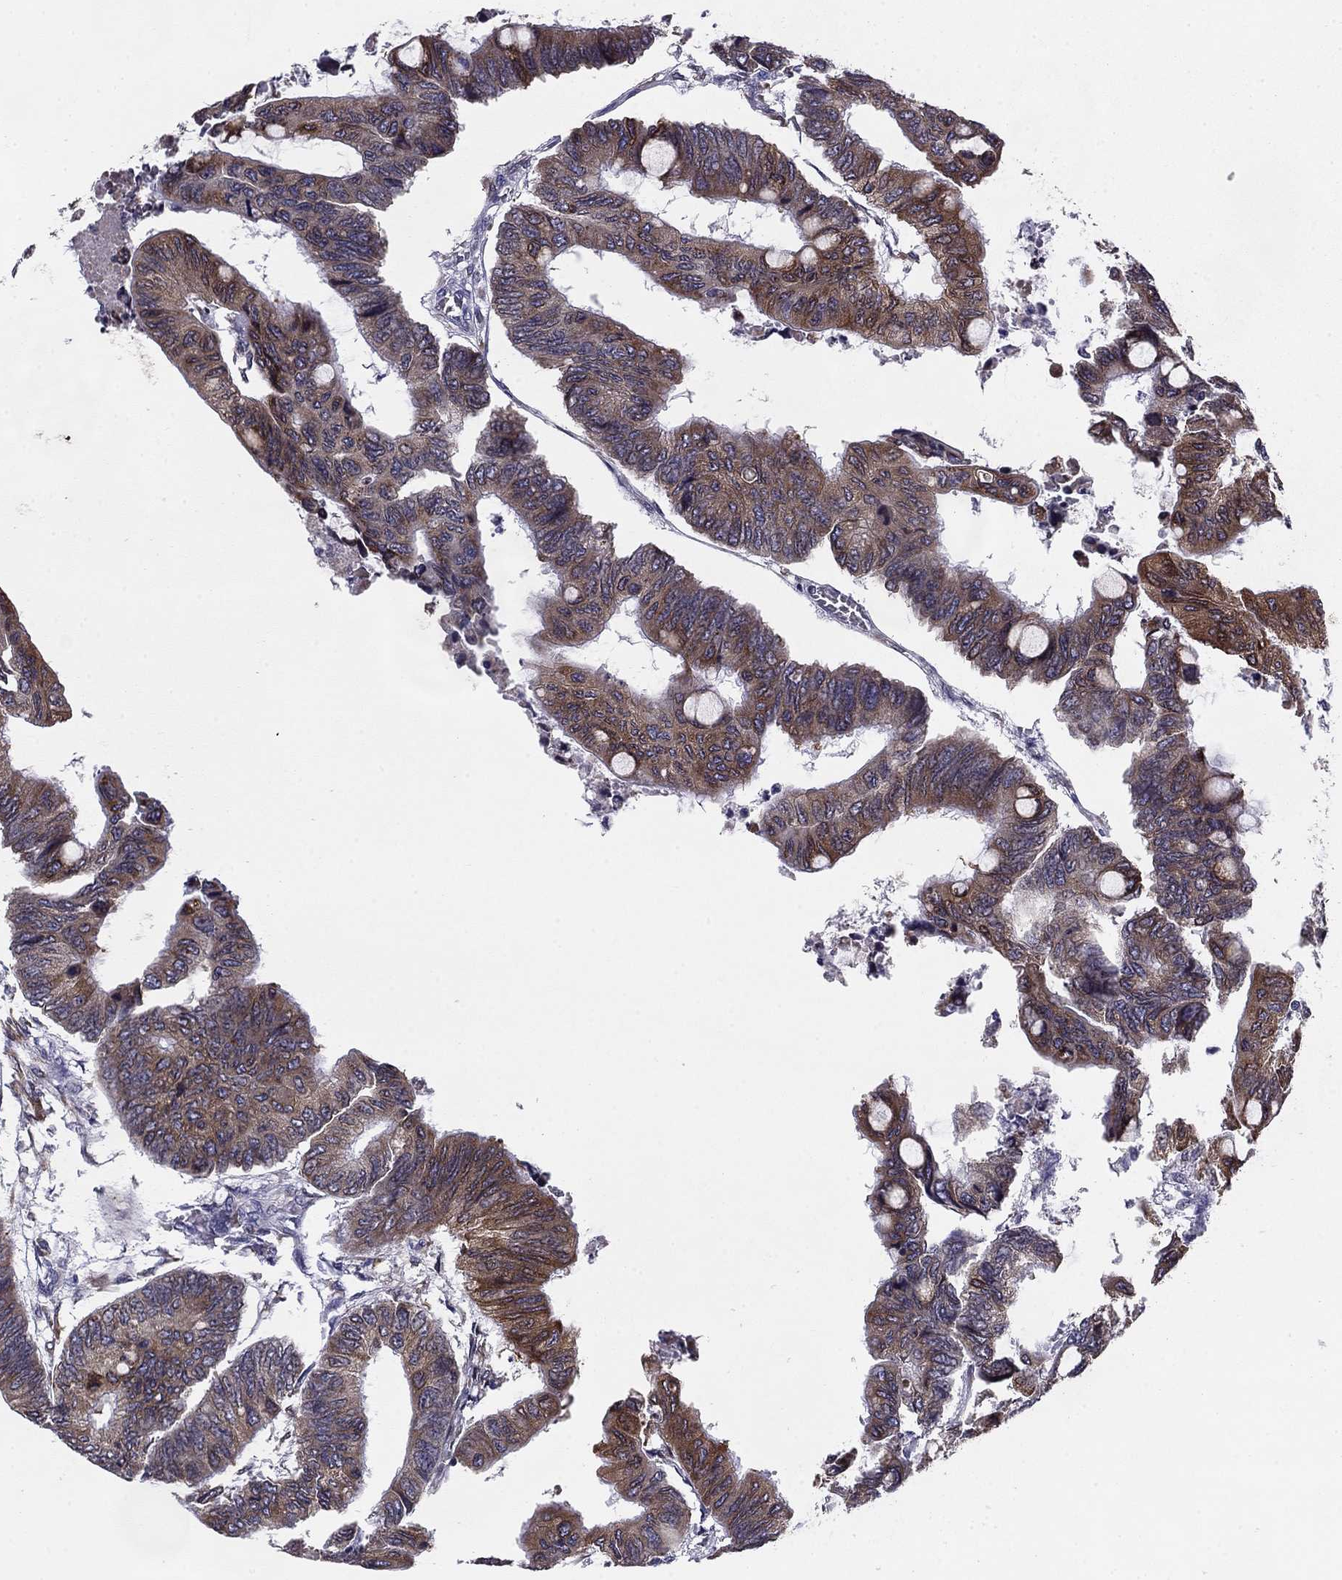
{"staining": {"intensity": "moderate", "quantity": "25%-75%", "location": "cytoplasmic/membranous"}, "tissue": "colorectal cancer", "cell_type": "Tumor cells", "image_type": "cancer", "snomed": [{"axis": "morphology", "description": "Normal tissue, NOS"}, {"axis": "morphology", "description": "Adenocarcinoma, NOS"}, {"axis": "topography", "description": "Rectum"}, {"axis": "topography", "description": "Peripheral nerve tissue"}], "caption": "Adenocarcinoma (colorectal) stained with IHC reveals moderate cytoplasmic/membranous positivity in approximately 25%-75% of tumor cells.", "gene": "TMED3", "patient": {"sex": "male", "age": 92}}